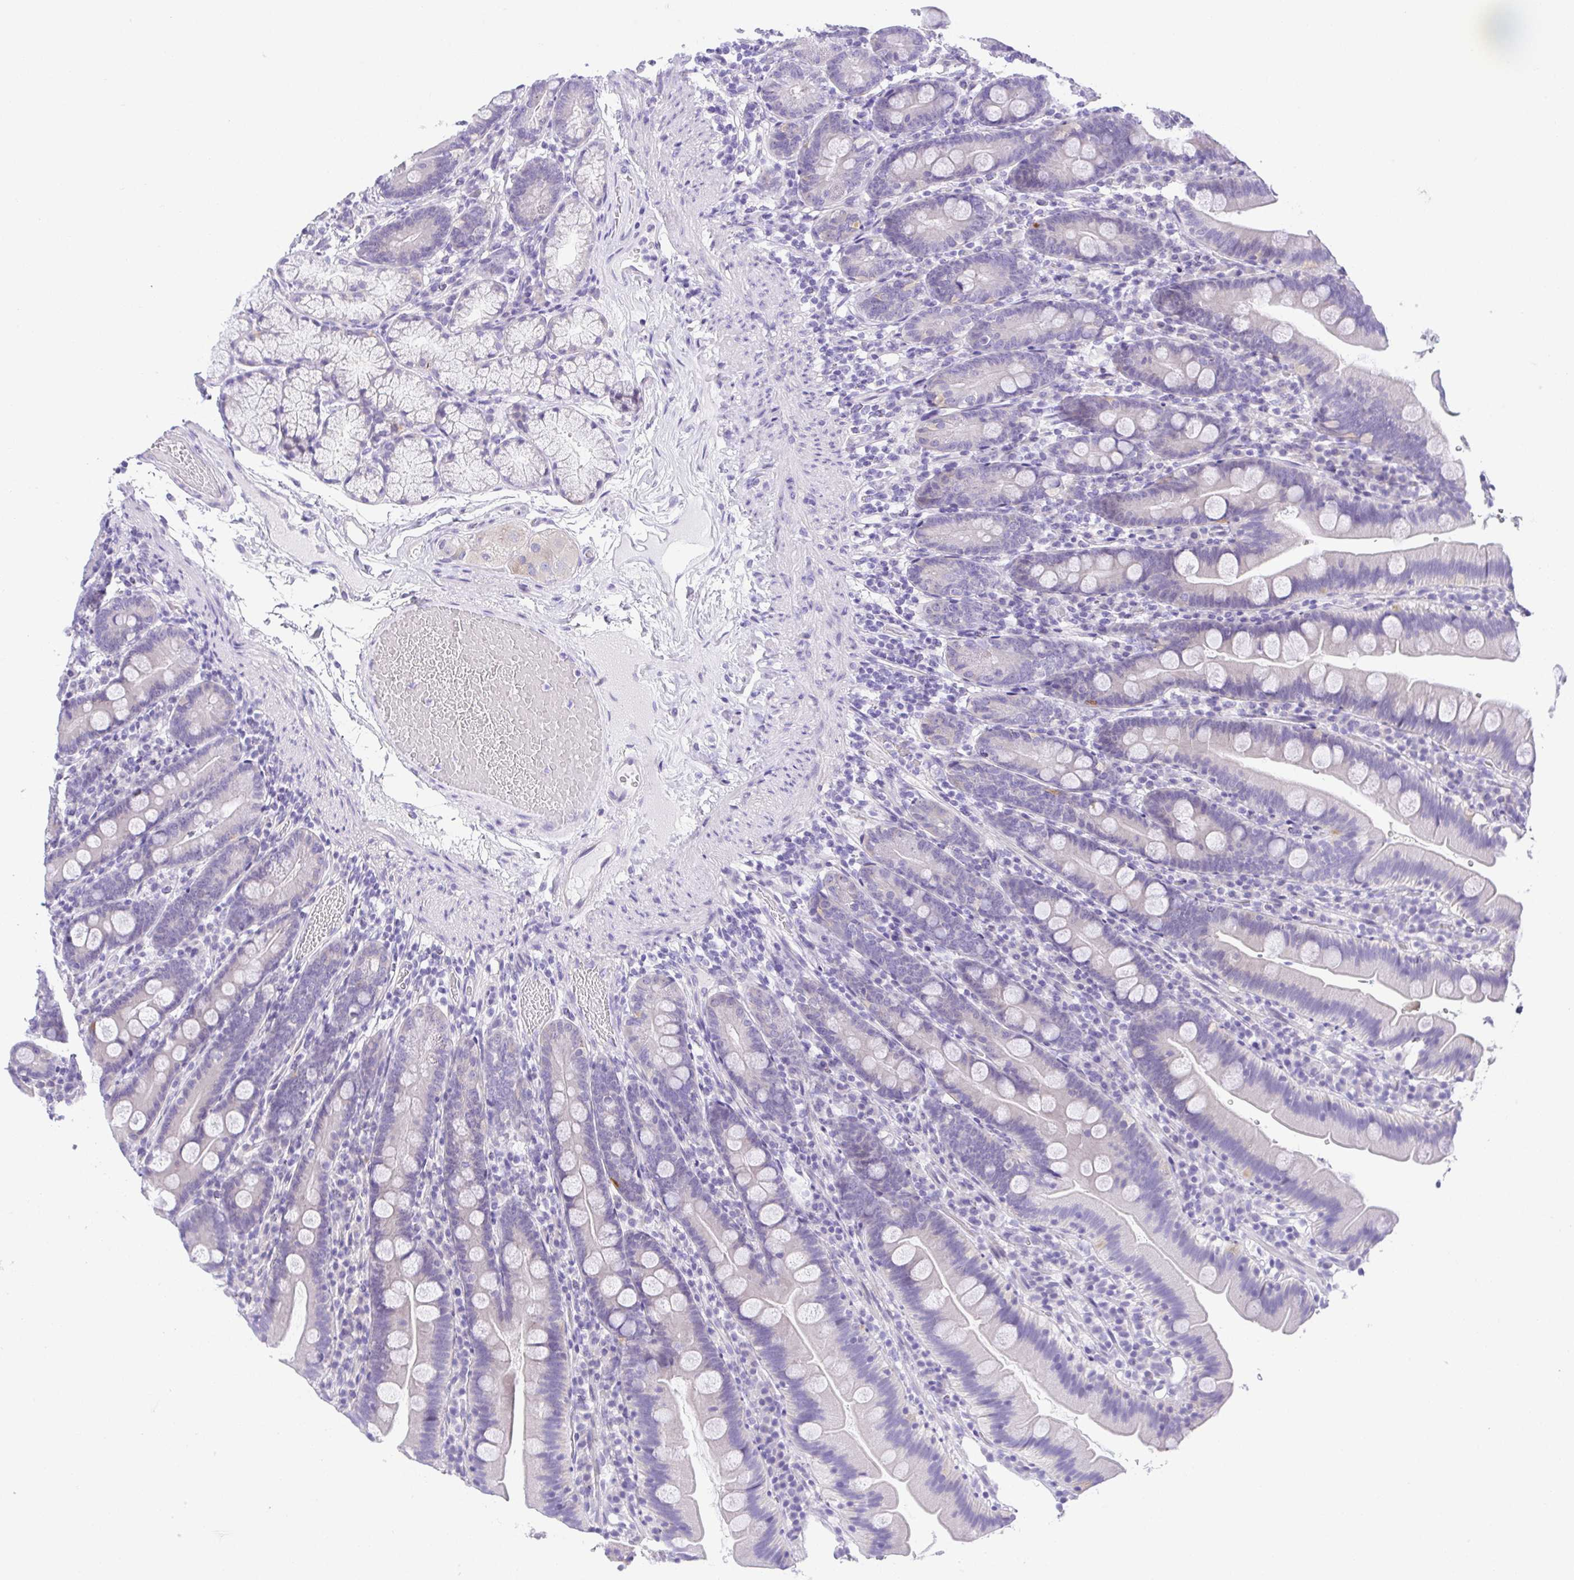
{"staining": {"intensity": "negative", "quantity": "none", "location": "none"}, "tissue": "duodenum", "cell_type": "Glandular cells", "image_type": "normal", "snomed": [{"axis": "morphology", "description": "Normal tissue, NOS"}, {"axis": "topography", "description": "Duodenum"}], "caption": "Immunohistochemistry photomicrograph of unremarkable duodenum stained for a protein (brown), which reveals no positivity in glandular cells. The staining was performed using DAB (3,3'-diaminobenzidine) to visualize the protein expression in brown, while the nuclei were stained in blue with hematoxylin (Magnification: 20x).", "gene": "LUZP4", "patient": {"sex": "female", "age": 67}}